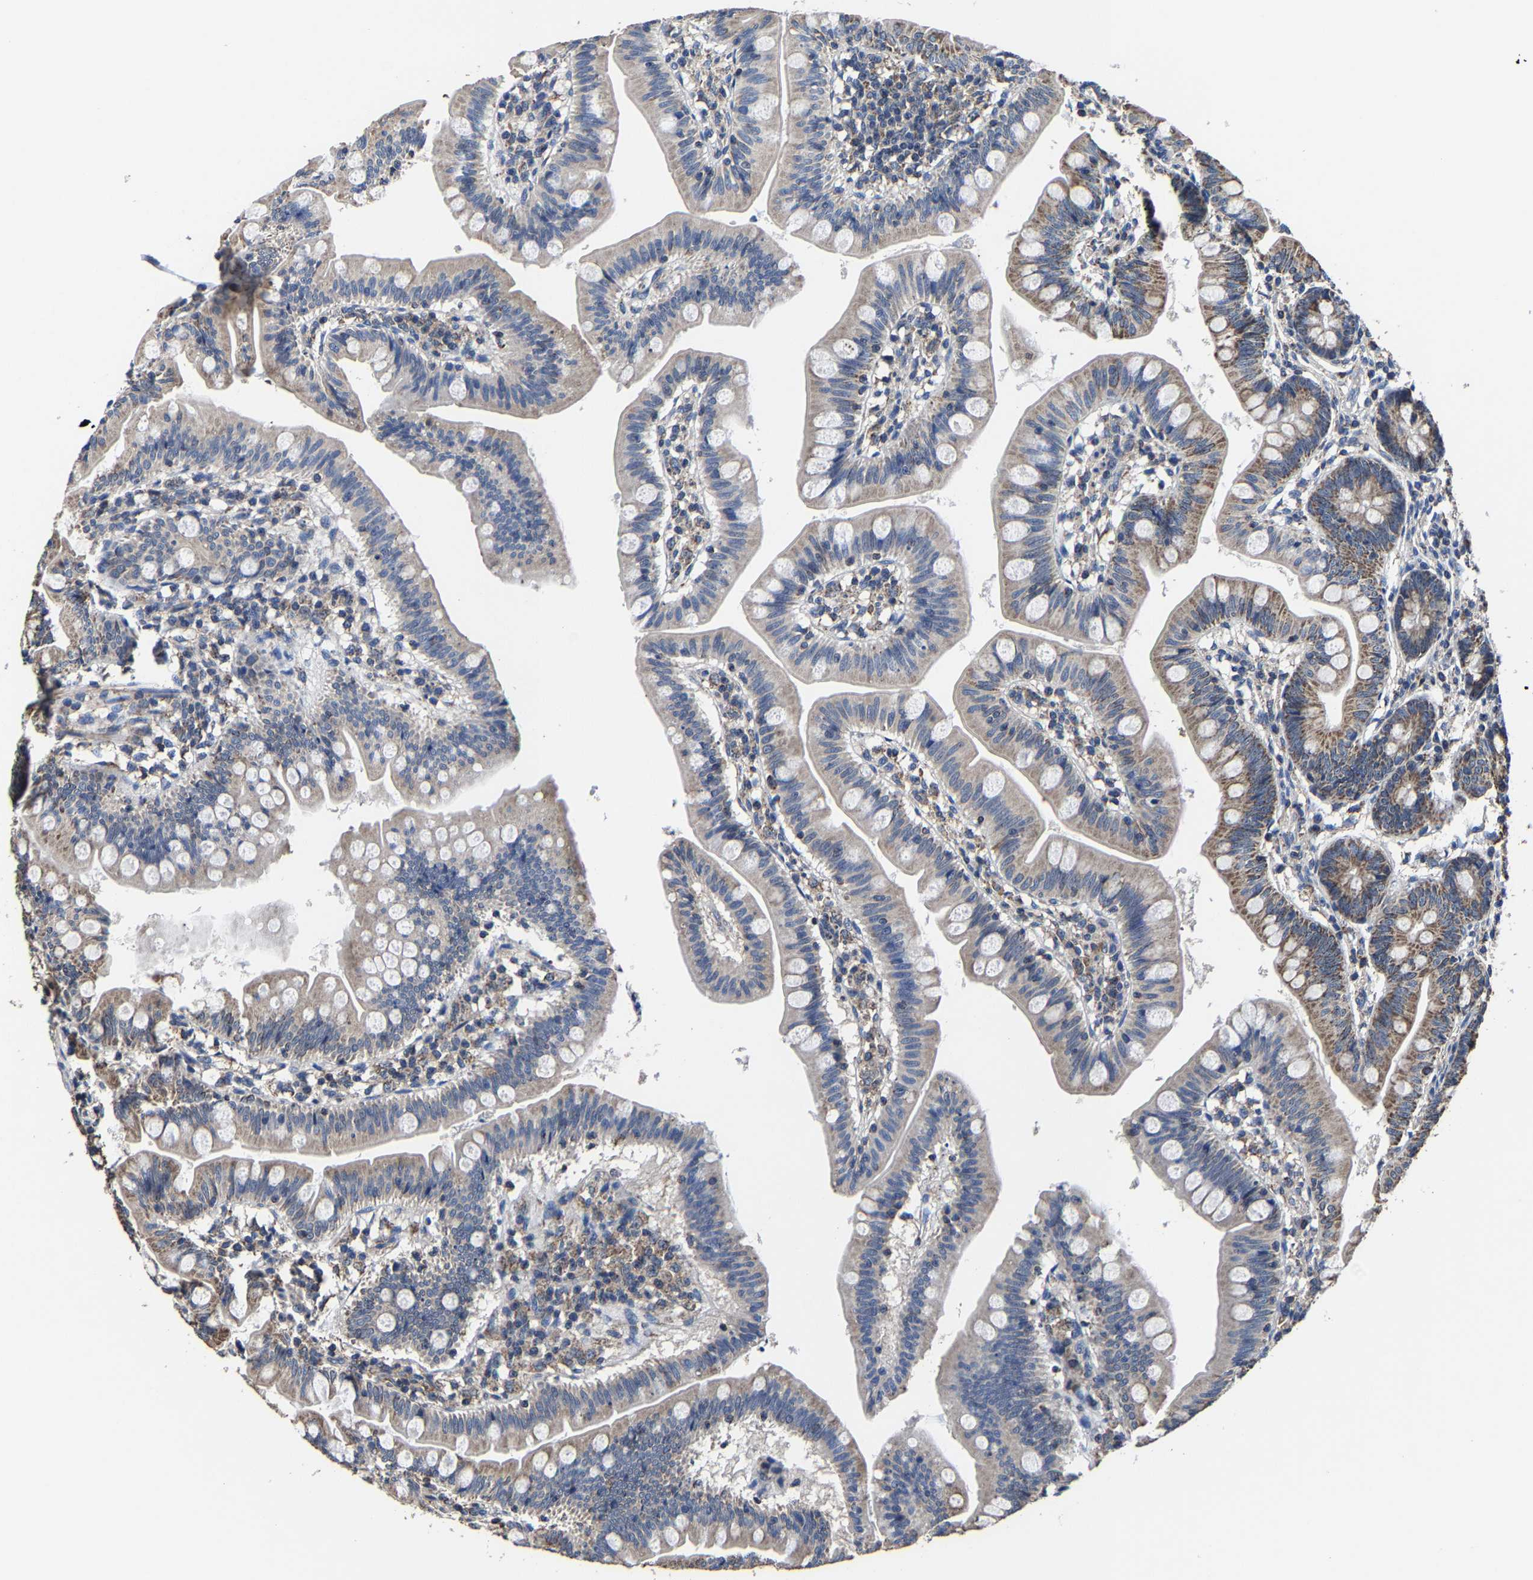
{"staining": {"intensity": "moderate", "quantity": "25%-75%", "location": "cytoplasmic/membranous"}, "tissue": "small intestine", "cell_type": "Glandular cells", "image_type": "normal", "snomed": [{"axis": "morphology", "description": "Normal tissue, NOS"}, {"axis": "topography", "description": "Small intestine"}], "caption": "Small intestine stained with IHC reveals moderate cytoplasmic/membranous staining in about 25%-75% of glandular cells.", "gene": "ZCCHC7", "patient": {"sex": "male", "age": 7}}